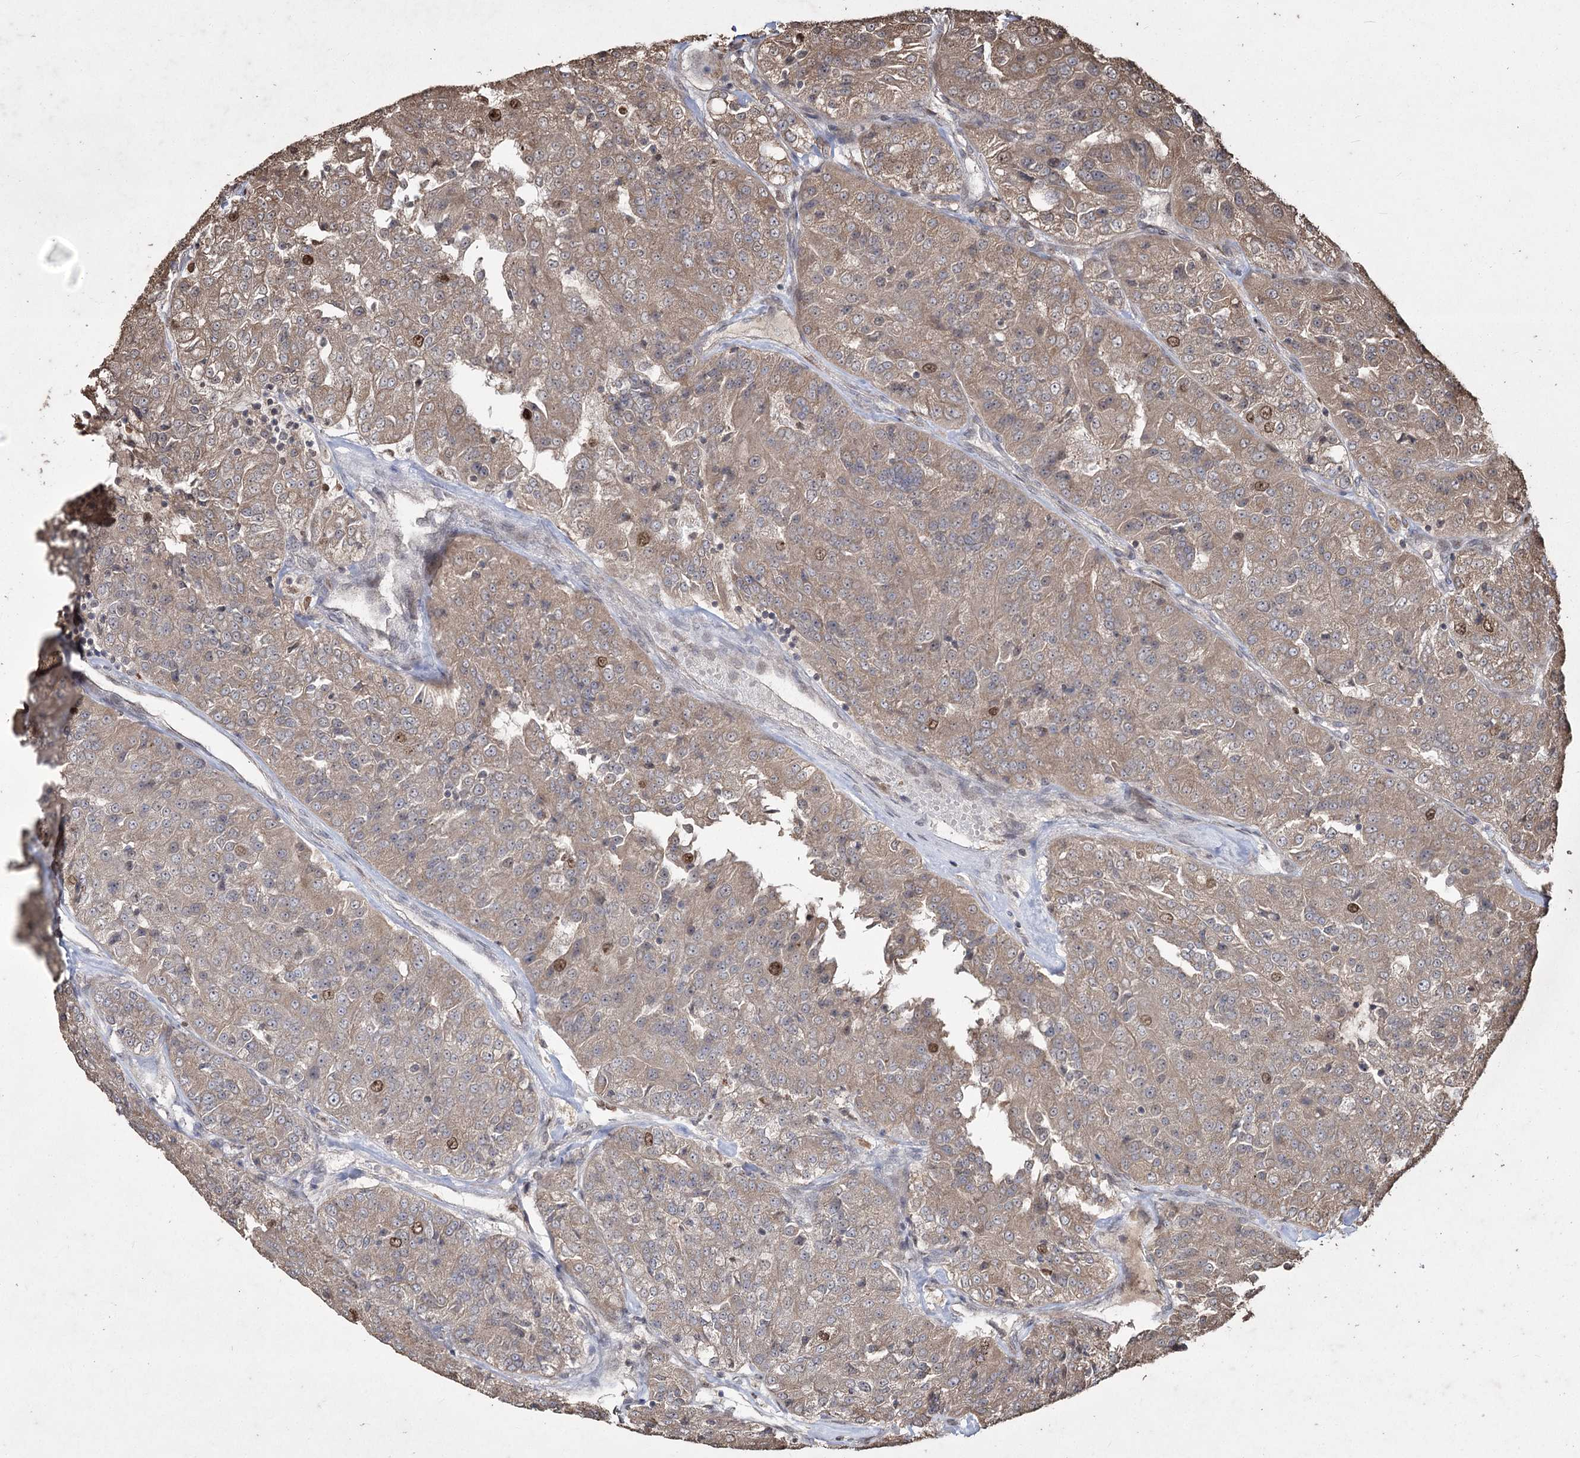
{"staining": {"intensity": "moderate", "quantity": "<25%", "location": "cytoplasmic/membranous,nuclear"}, "tissue": "renal cancer", "cell_type": "Tumor cells", "image_type": "cancer", "snomed": [{"axis": "morphology", "description": "Adenocarcinoma, NOS"}, {"axis": "topography", "description": "Kidney"}], "caption": "IHC staining of renal cancer, which exhibits low levels of moderate cytoplasmic/membranous and nuclear staining in approximately <25% of tumor cells indicating moderate cytoplasmic/membranous and nuclear protein staining. The staining was performed using DAB (3,3'-diaminobenzidine) (brown) for protein detection and nuclei were counterstained in hematoxylin (blue).", "gene": "PRC1", "patient": {"sex": "female", "age": 63}}